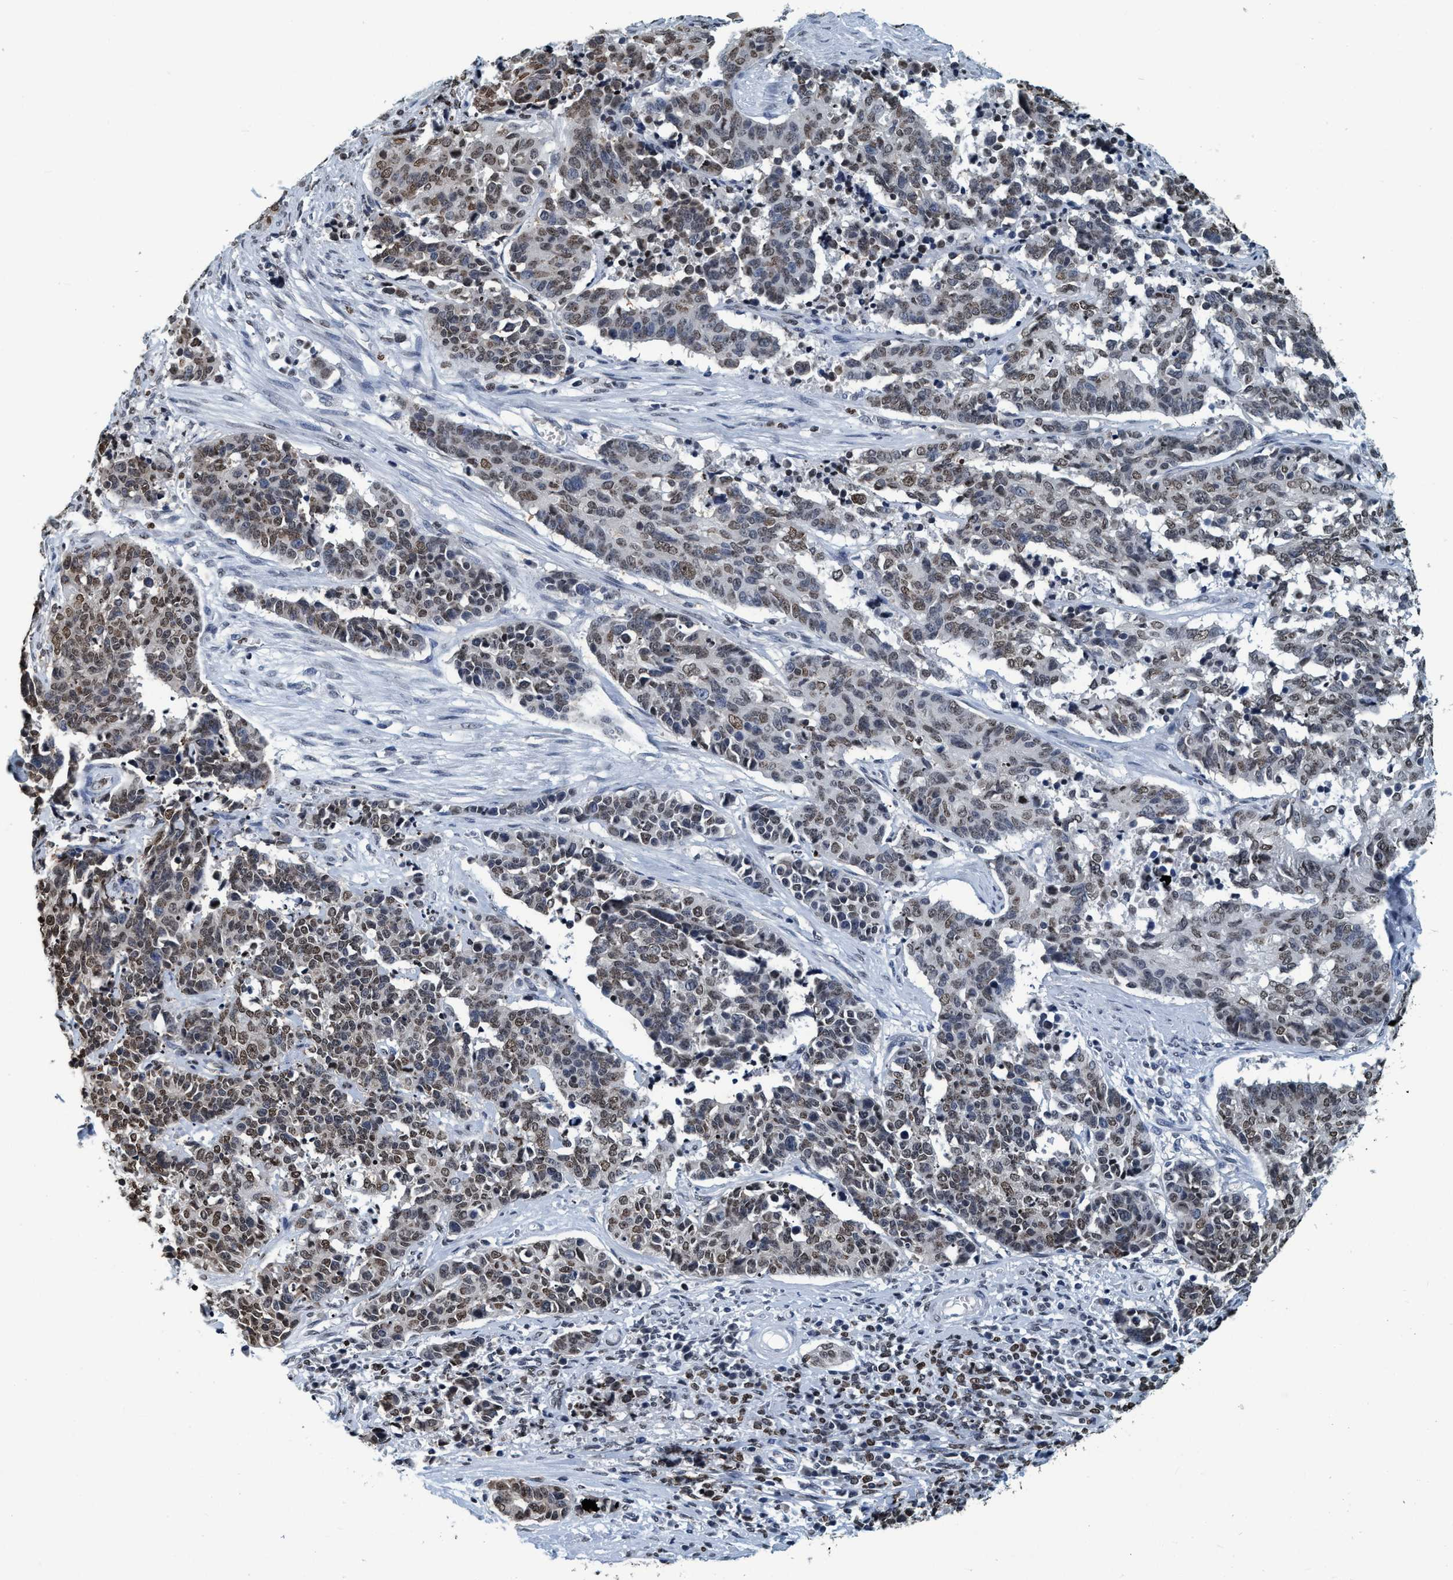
{"staining": {"intensity": "moderate", "quantity": ">75%", "location": "nuclear"}, "tissue": "cervical cancer", "cell_type": "Tumor cells", "image_type": "cancer", "snomed": [{"axis": "morphology", "description": "Squamous cell carcinoma, NOS"}, {"axis": "topography", "description": "Cervix"}], "caption": "IHC of human cervical squamous cell carcinoma displays medium levels of moderate nuclear staining in approximately >75% of tumor cells.", "gene": "CCNE2", "patient": {"sex": "female", "age": 35}}